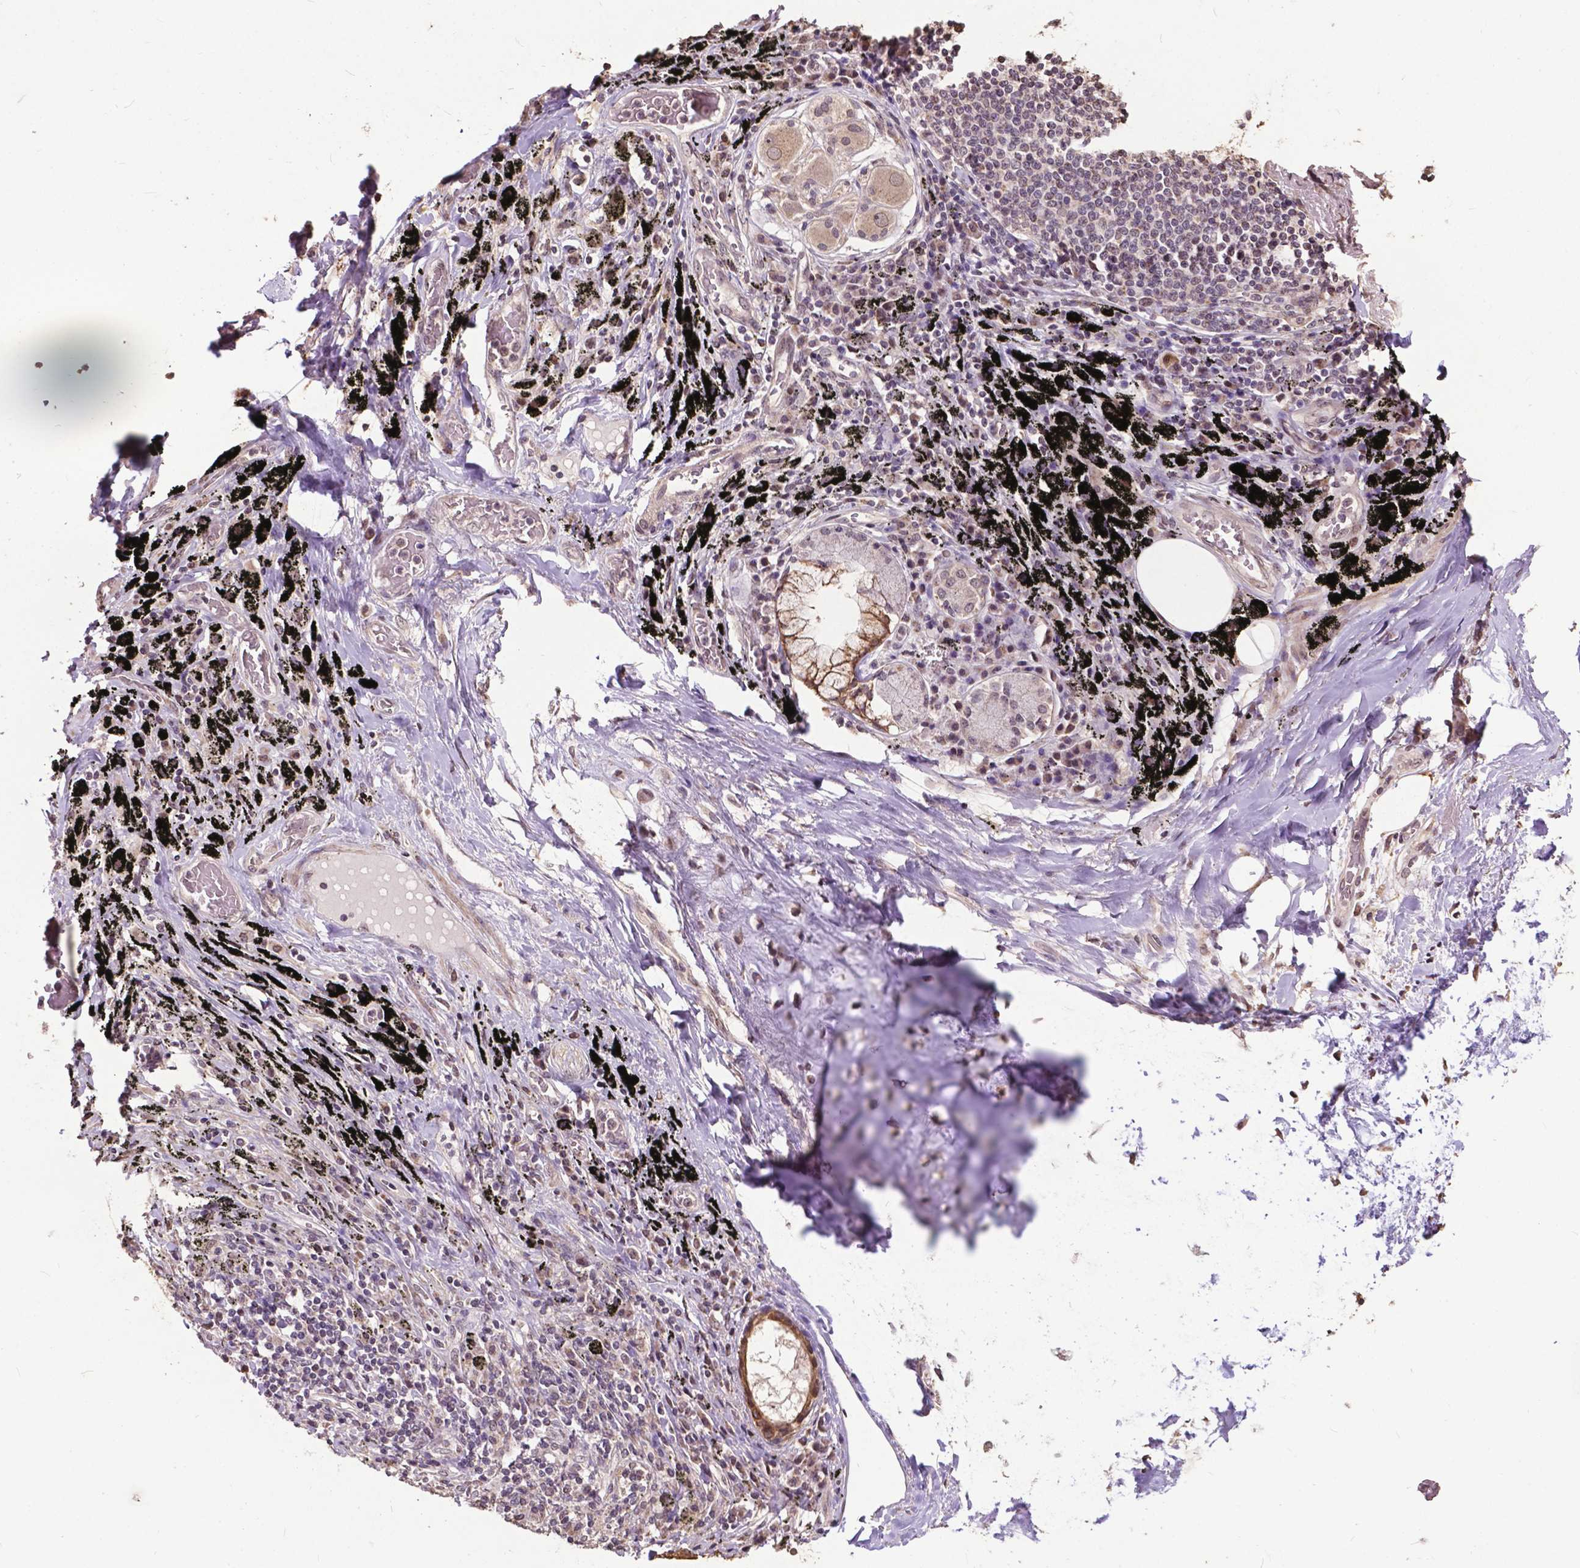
{"staining": {"intensity": "weak", "quantity": ">75%", "location": "cytoplasmic/membranous"}, "tissue": "adipose tissue", "cell_type": "Adipocytes", "image_type": "normal", "snomed": [{"axis": "morphology", "description": "Normal tissue, NOS"}, {"axis": "topography", "description": "Bronchus"}, {"axis": "topography", "description": "Lung"}], "caption": "Adipose tissue stained with immunohistochemistry (IHC) reveals weak cytoplasmic/membranous positivity in approximately >75% of adipocytes.", "gene": "GLRA2", "patient": {"sex": "female", "age": 57}}